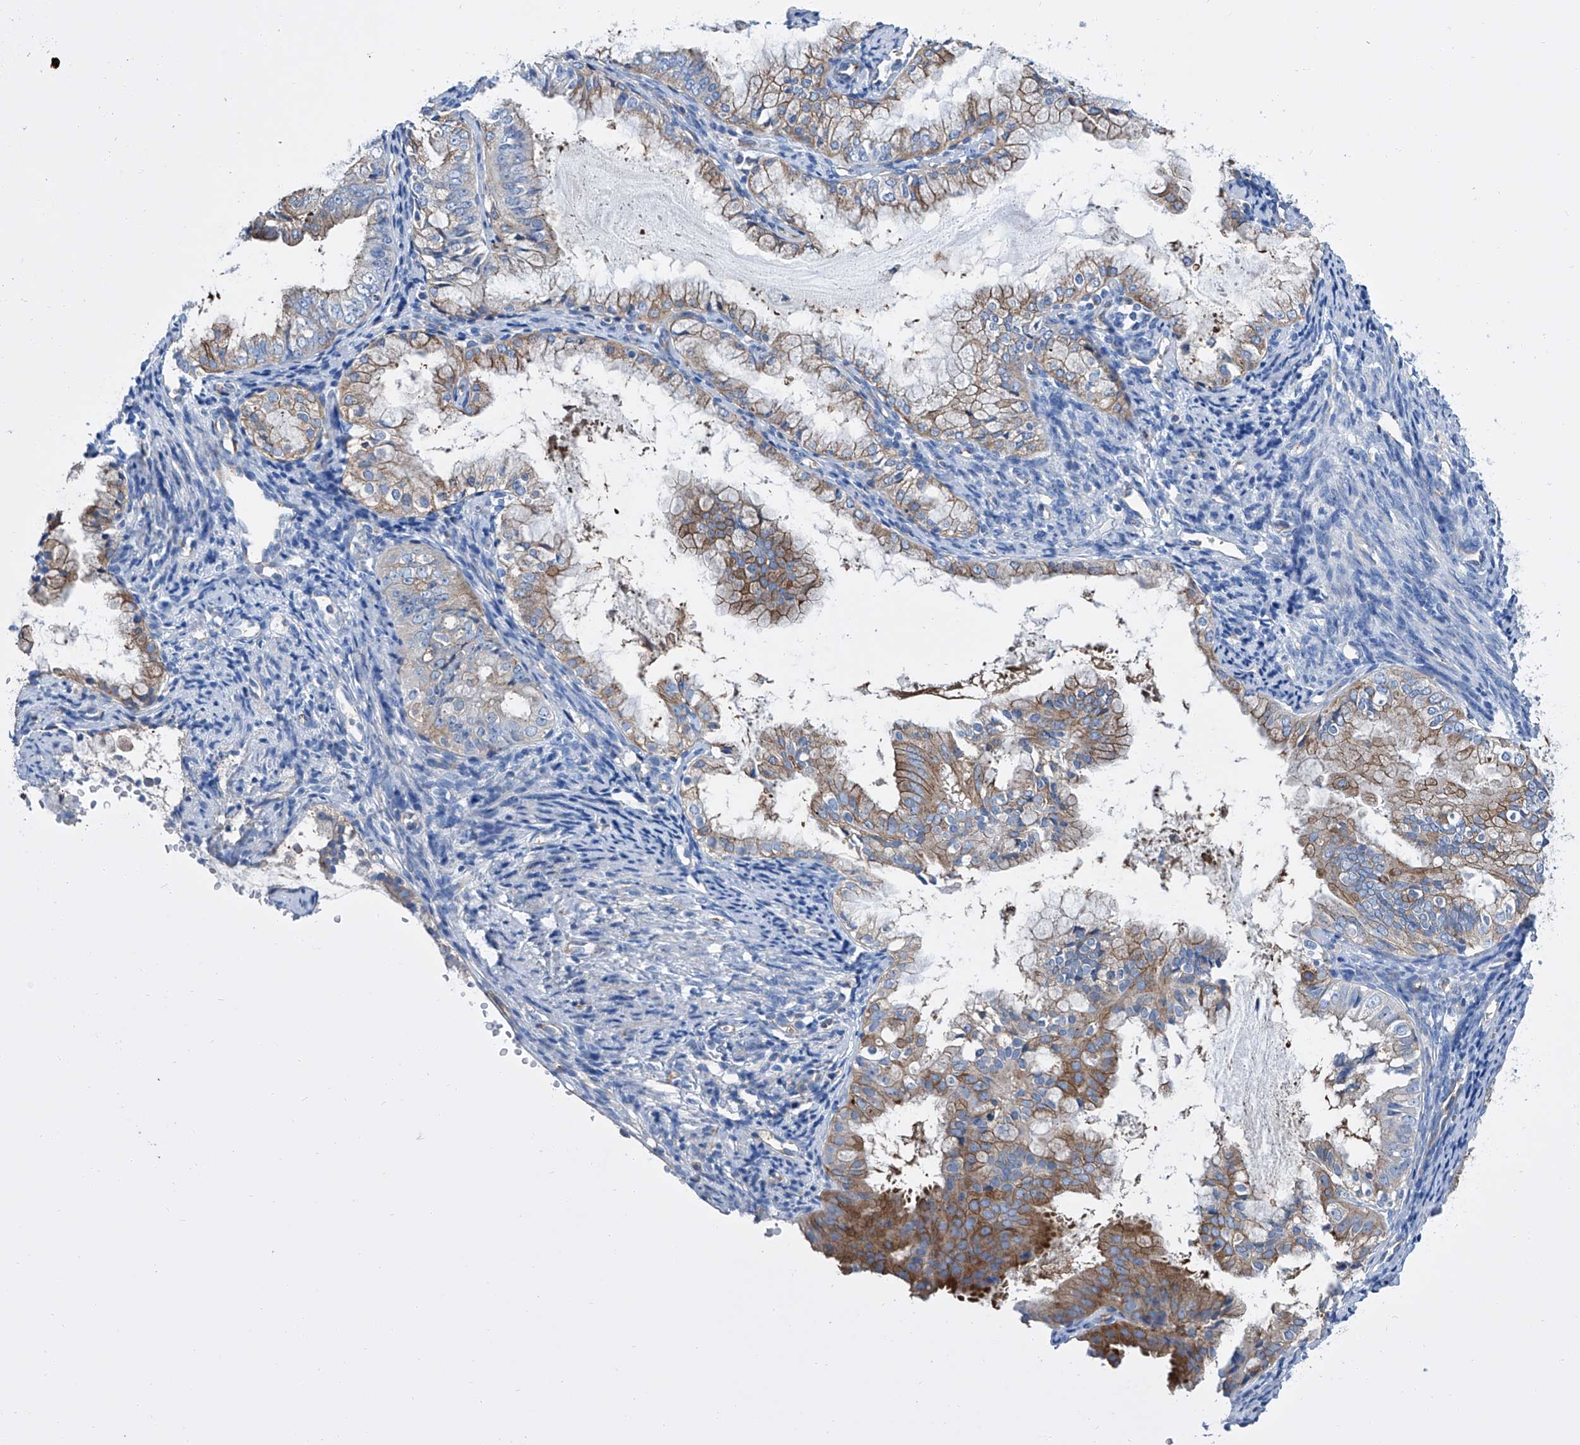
{"staining": {"intensity": "moderate", "quantity": "<25%", "location": "cytoplasmic/membranous"}, "tissue": "endometrial cancer", "cell_type": "Tumor cells", "image_type": "cancer", "snomed": [{"axis": "morphology", "description": "Adenocarcinoma, NOS"}, {"axis": "topography", "description": "Endometrium"}], "caption": "Human endometrial adenocarcinoma stained with a brown dye displays moderate cytoplasmic/membranous positive expression in approximately <25% of tumor cells.", "gene": "GPT", "patient": {"sex": "female", "age": 63}}